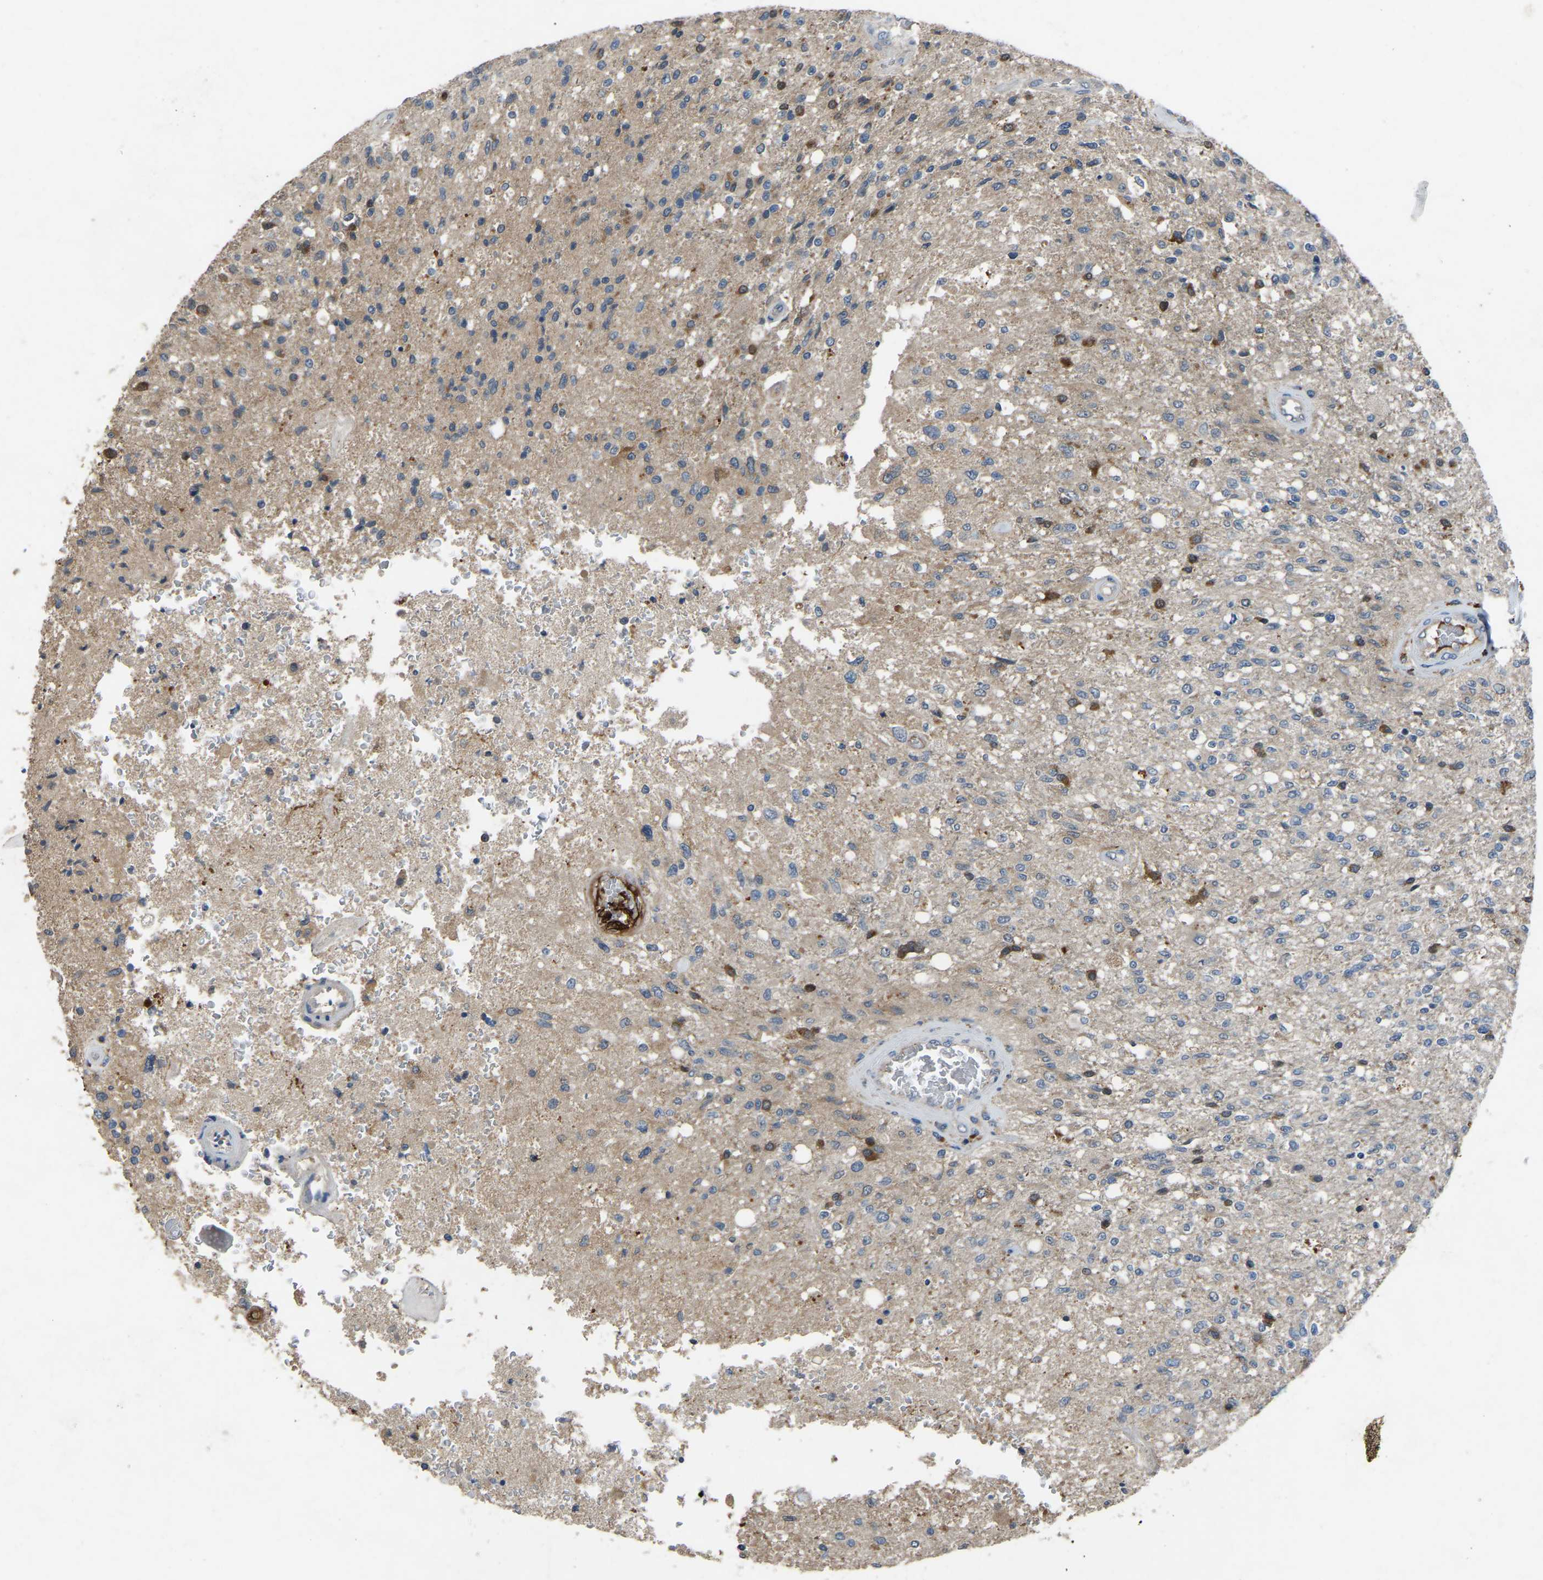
{"staining": {"intensity": "weak", "quantity": "<25%", "location": "cytoplasmic/membranous"}, "tissue": "glioma", "cell_type": "Tumor cells", "image_type": "cancer", "snomed": [{"axis": "morphology", "description": "Normal tissue, NOS"}, {"axis": "morphology", "description": "Glioma, malignant, High grade"}, {"axis": "topography", "description": "Cerebral cortex"}], "caption": "This is a micrograph of IHC staining of malignant high-grade glioma, which shows no positivity in tumor cells. (Immunohistochemistry, brightfield microscopy, high magnification).", "gene": "FHIT", "patient": {"sex": "male", "age": 77}}